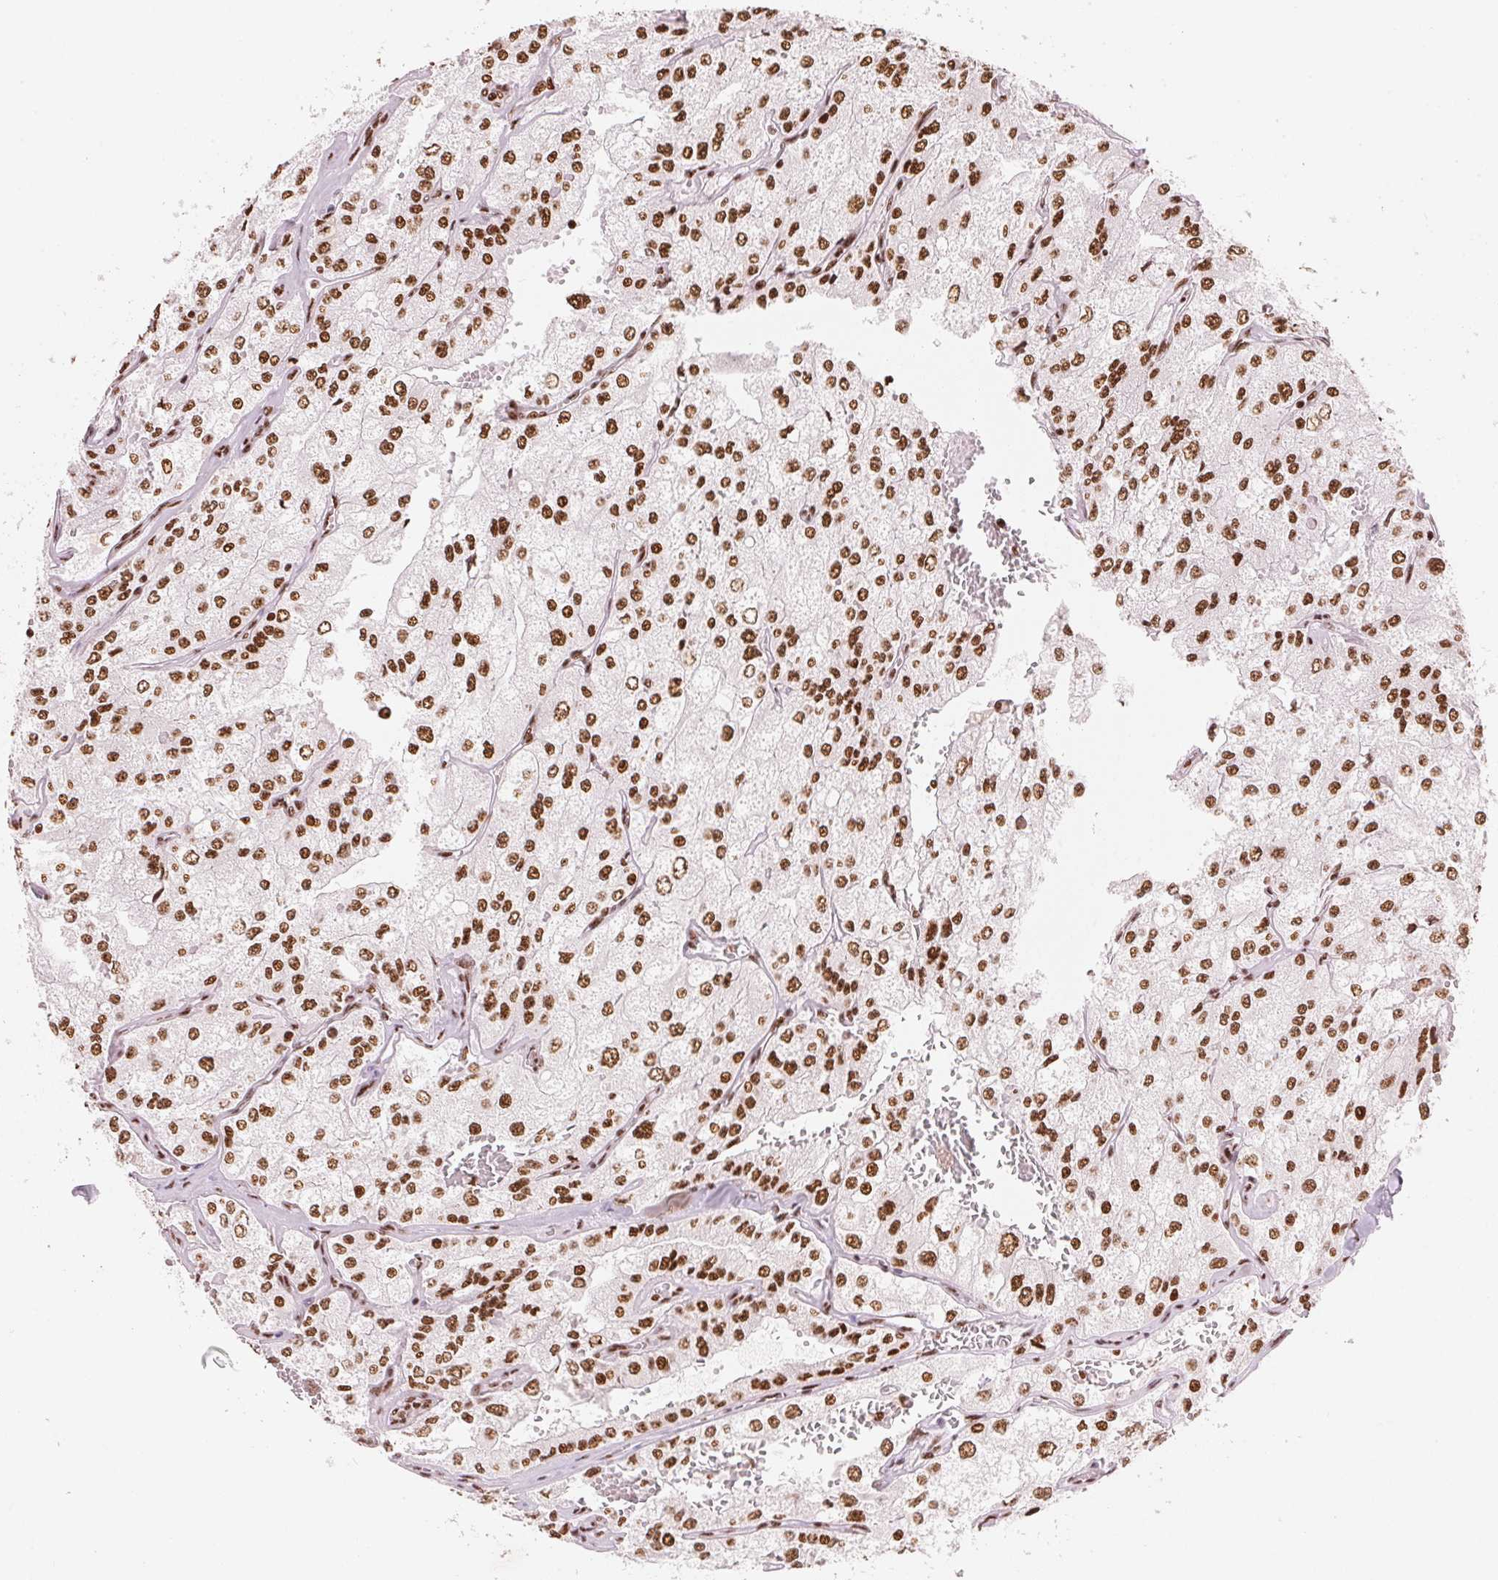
{"staining": {"intensity": "strong", "quantity": ">75%", "location": "nuclear"}, "tissue": "renal cancer", "cell_type": "Tumor cells", "image_type": "cancer", "snomed": [{"axis": "morphology", "description": "Adenocarcinoma, NOS"}, {"axis": "topography", "description": "Kidney"}], "caption": "High-magnification brightfield microscopy of renal cancer (adenocarcinoma) stained with DAB (brown) and counterstained with hematoxylin (blue). tumor cells exhibit strong nuclear positivity is identified in approximately>75% of cells.", "gene": "NXF1", "patient": {"sex": "female", "age": 70}}